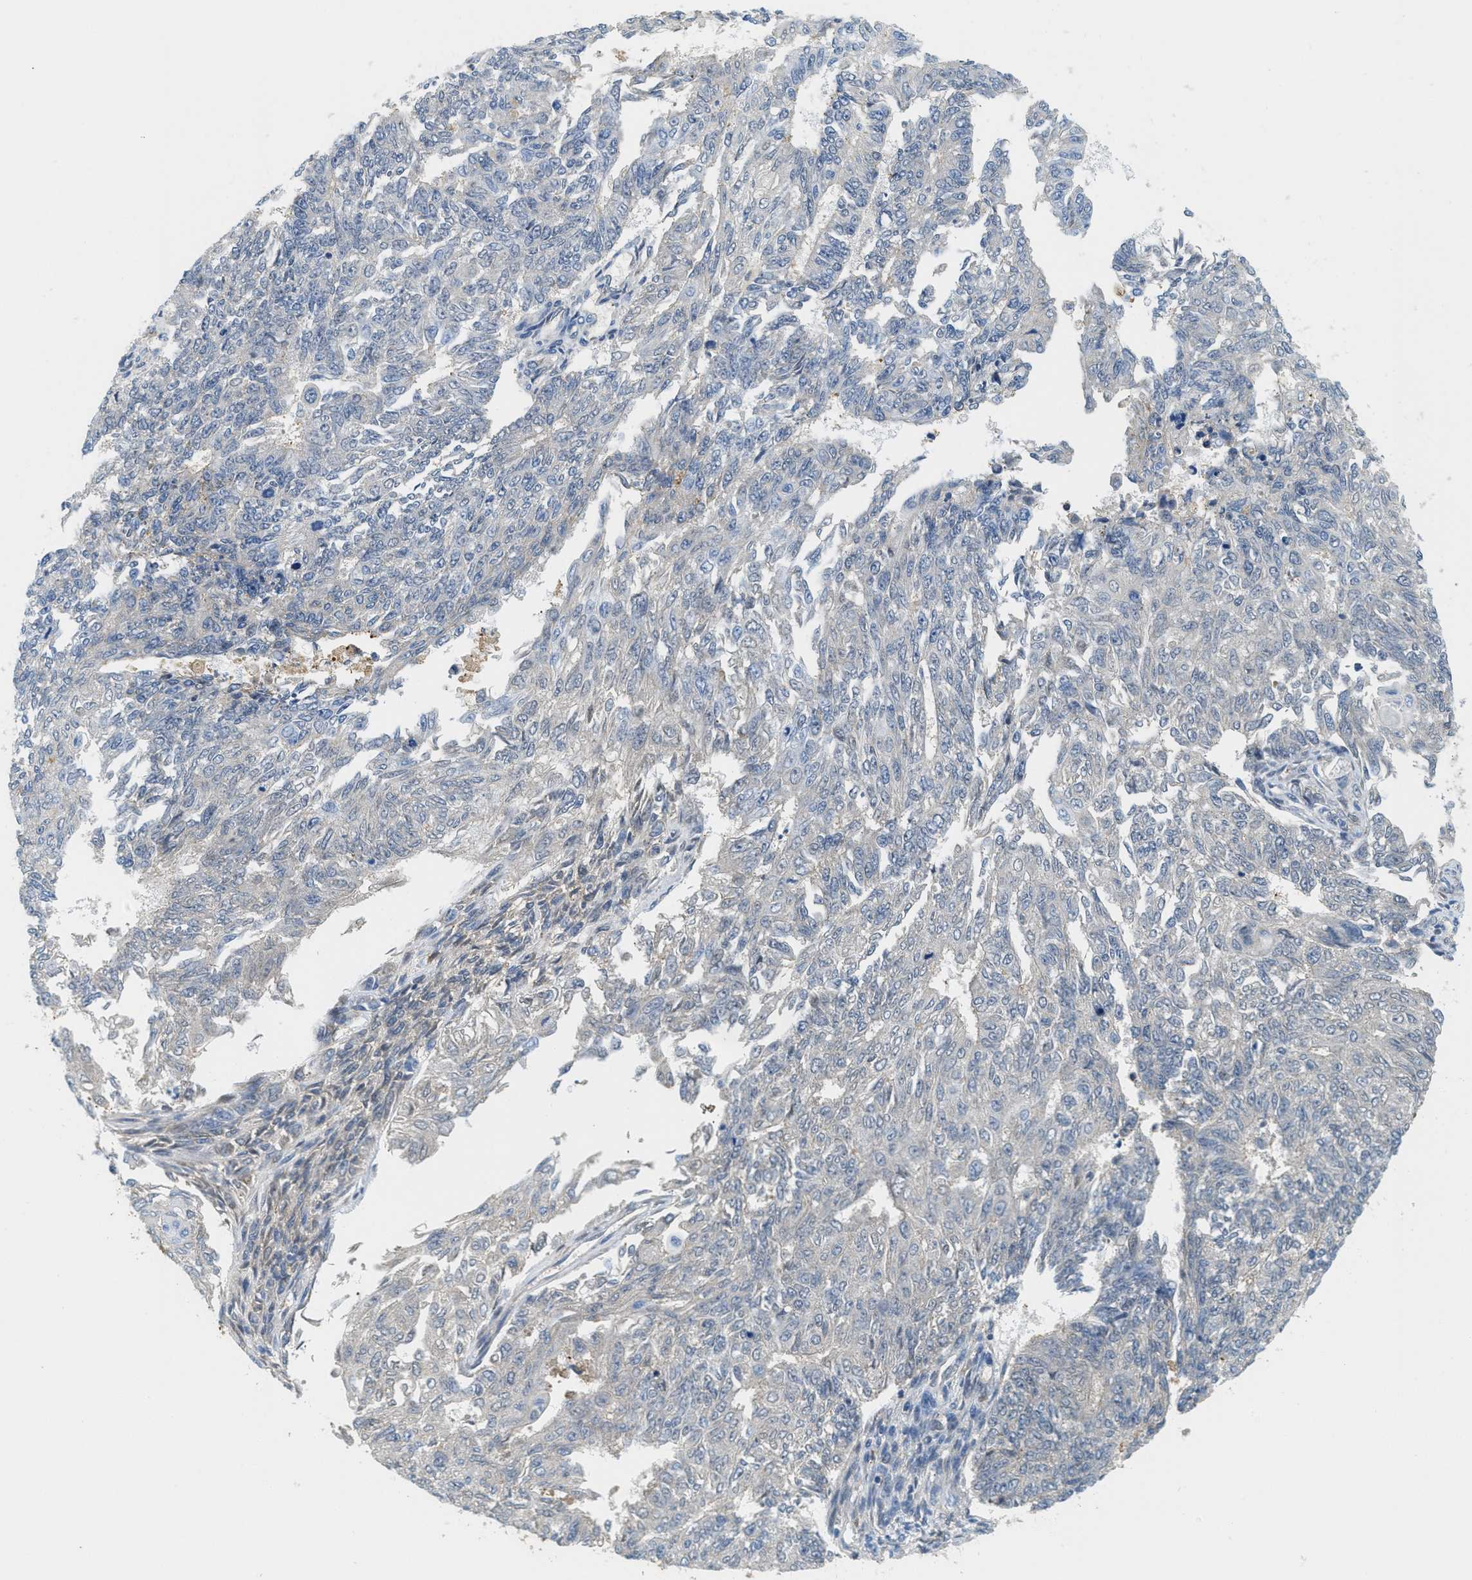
{"staining": {"intensity": "negative", "quantity": "none", "location": "none"}, "tissue": "endometrial cancer", "cell_type": "Tumor cells", "image_type": "cancer", "snomed": [{"axis": "morphology", "description": "Adenocarcinoma, NOS"}, {"axis": "topography", "description": "Endometrium"}], "caption": "The immunohistochemistry (IHC) image has no significant staining in tumor cells of endometrial cancer tissue.", "gene": "SERPINA1", "patient": {"sex": "female", "age": 32}}